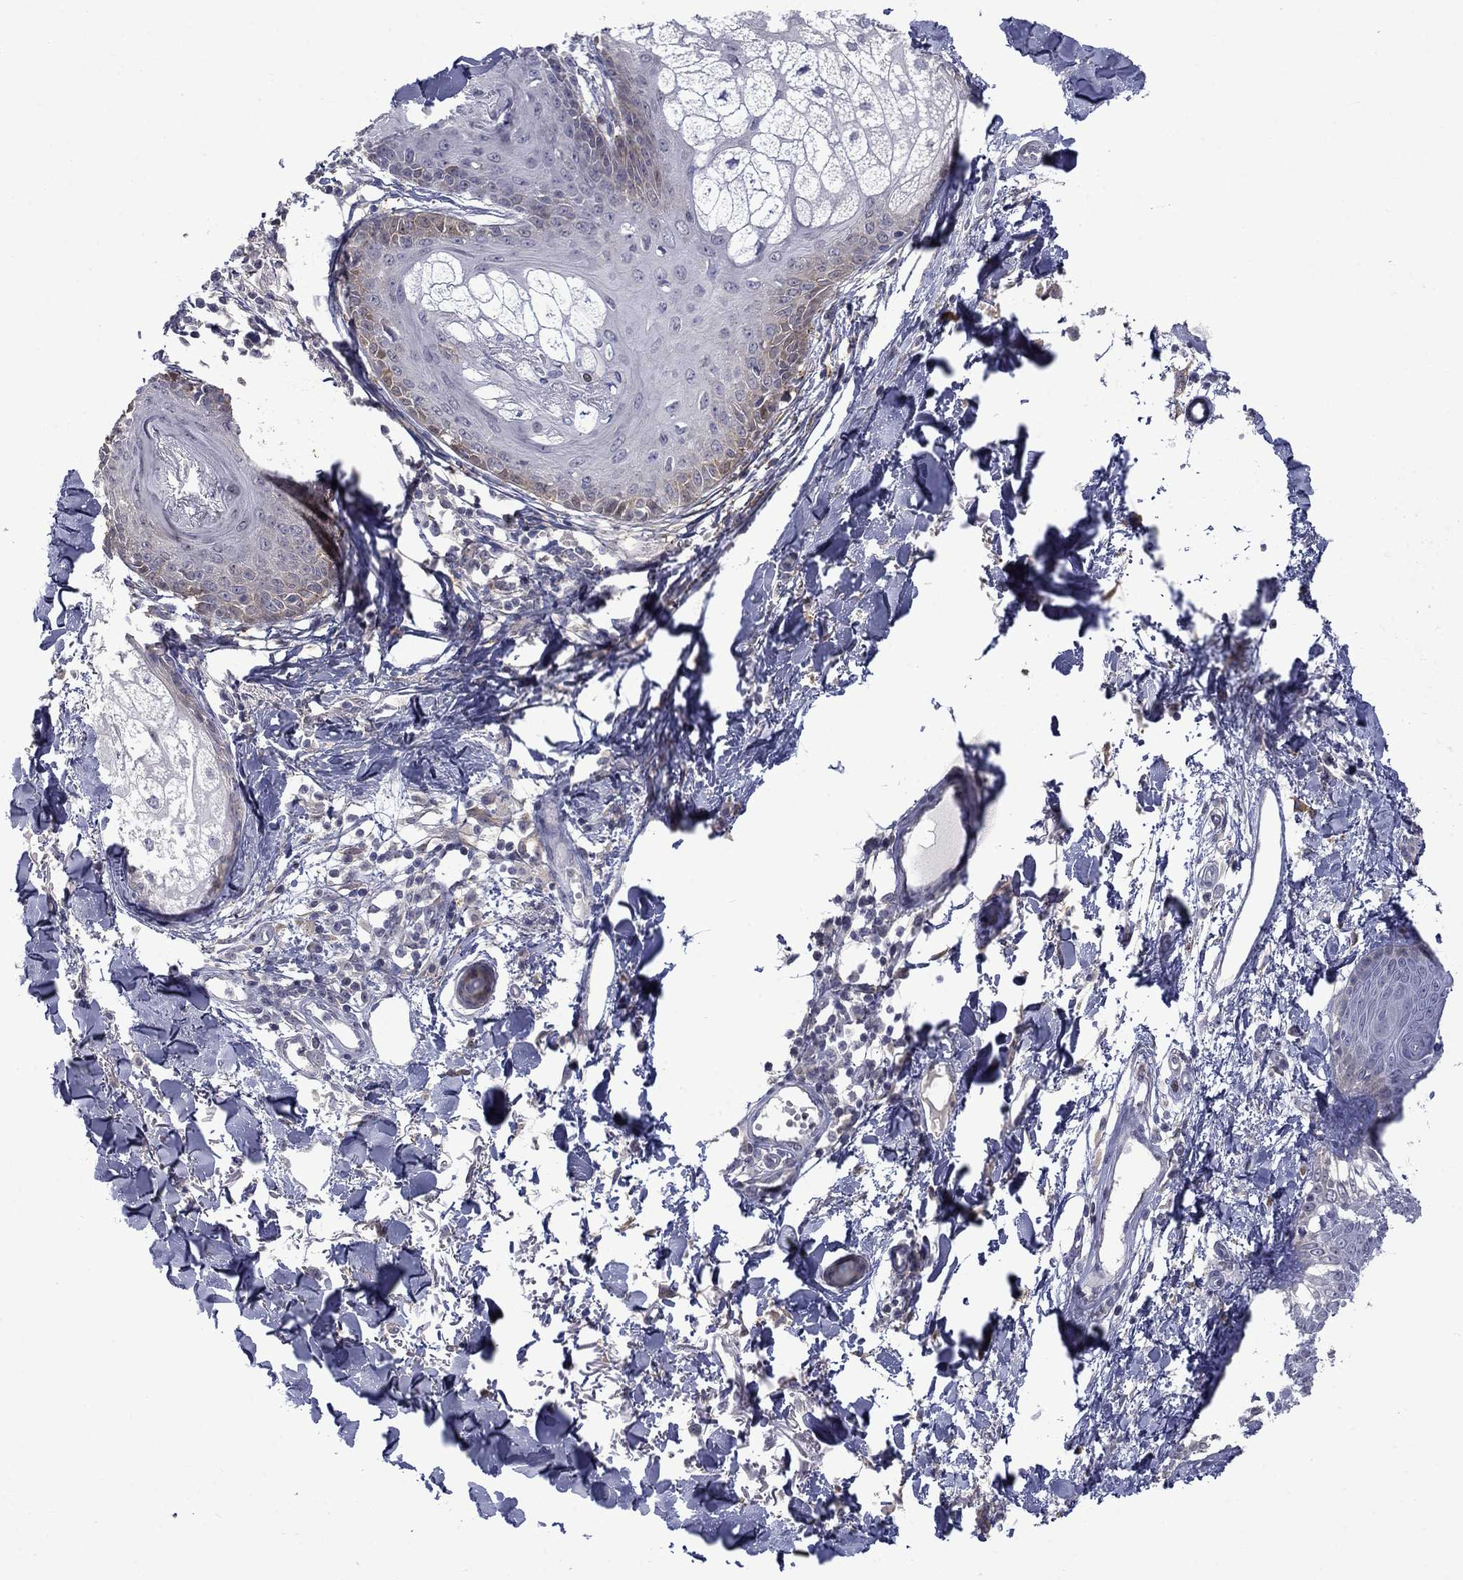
{"staining": {"intensity": "moderate", "quantity": "25%-75%", "location": "cytoplasmic/membranous"}, "tissue": "skin", "cell_type": "Fibroblasts", "image_type": "normal", "snomed": [{"axis": "morphology", "description": "Normal tissue, NOS"}, {"axis": "topography", "description": "Skin"}], "caption": "The micrograph exhibits a brown stain indicating the presence of a protein in the cytoplasmic/membranous of fibroblasts in skin. Using DAB (3,3'-diaminobenzidine) (brown) and hematoxylin (blue) stains, captured at high magnification using brightfield microscopy.", "gene": "PCBP2", "patient": {"sex": "male", "age": 76}}